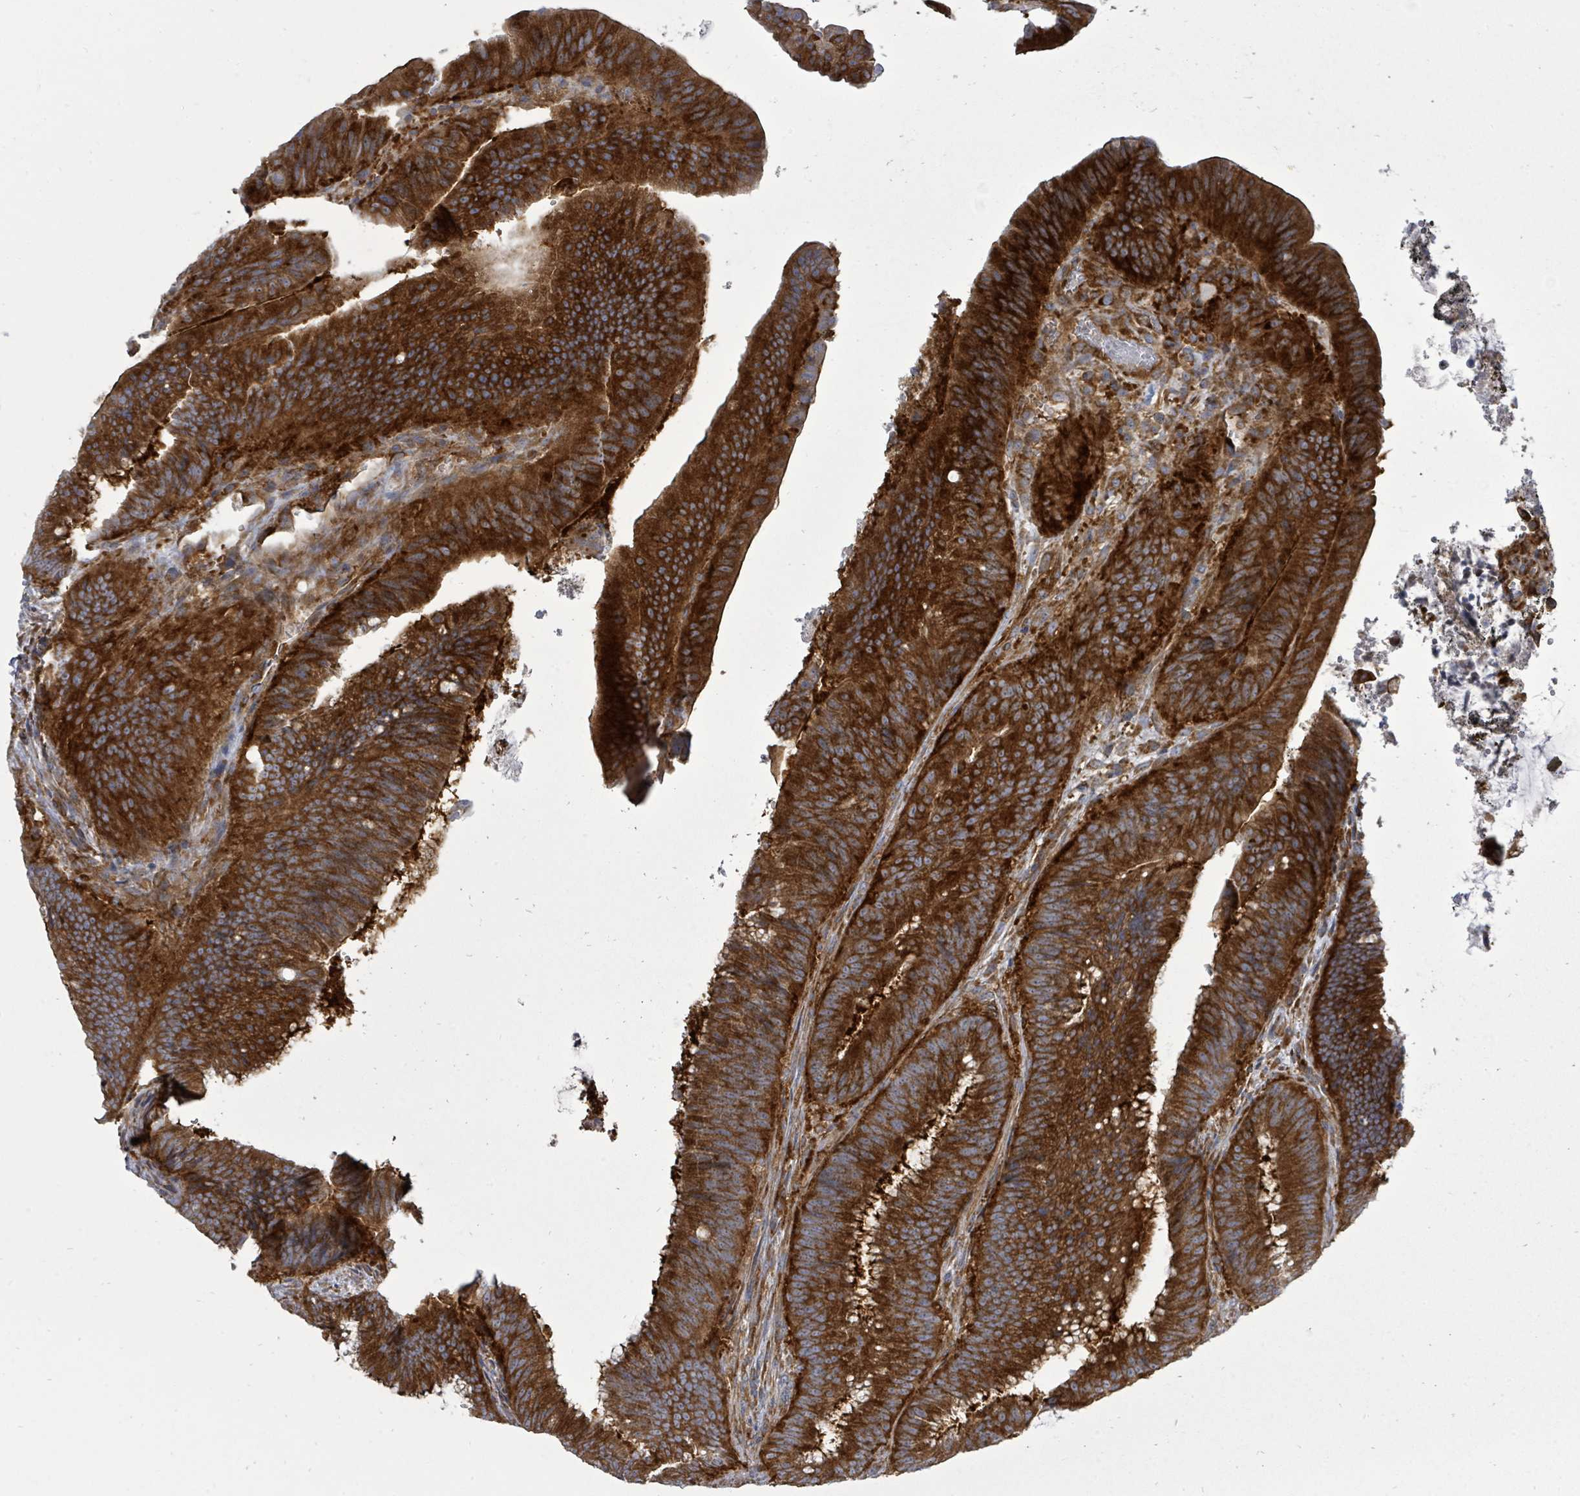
{"staining": {"intensity": "strong", "quantity": ">75%", "location": "cytoplasmic/membranous"}, "tissue": "colorectal cancer", "cell_type": "Tumor cells", "image_type": "cancer", "snomed": [{"axis": "morphology", "description": "Adenocarcinoma, NOS"}, {"axis": "topography", "description": "Colon"}], "caption": "Strong cytoplasmic/membranous staining is seen in about >75% of tumor cells in adenocarcinoma (colorectal).", "gene": "EIF3C", "patient": {"sex": "female", "age": 43}}